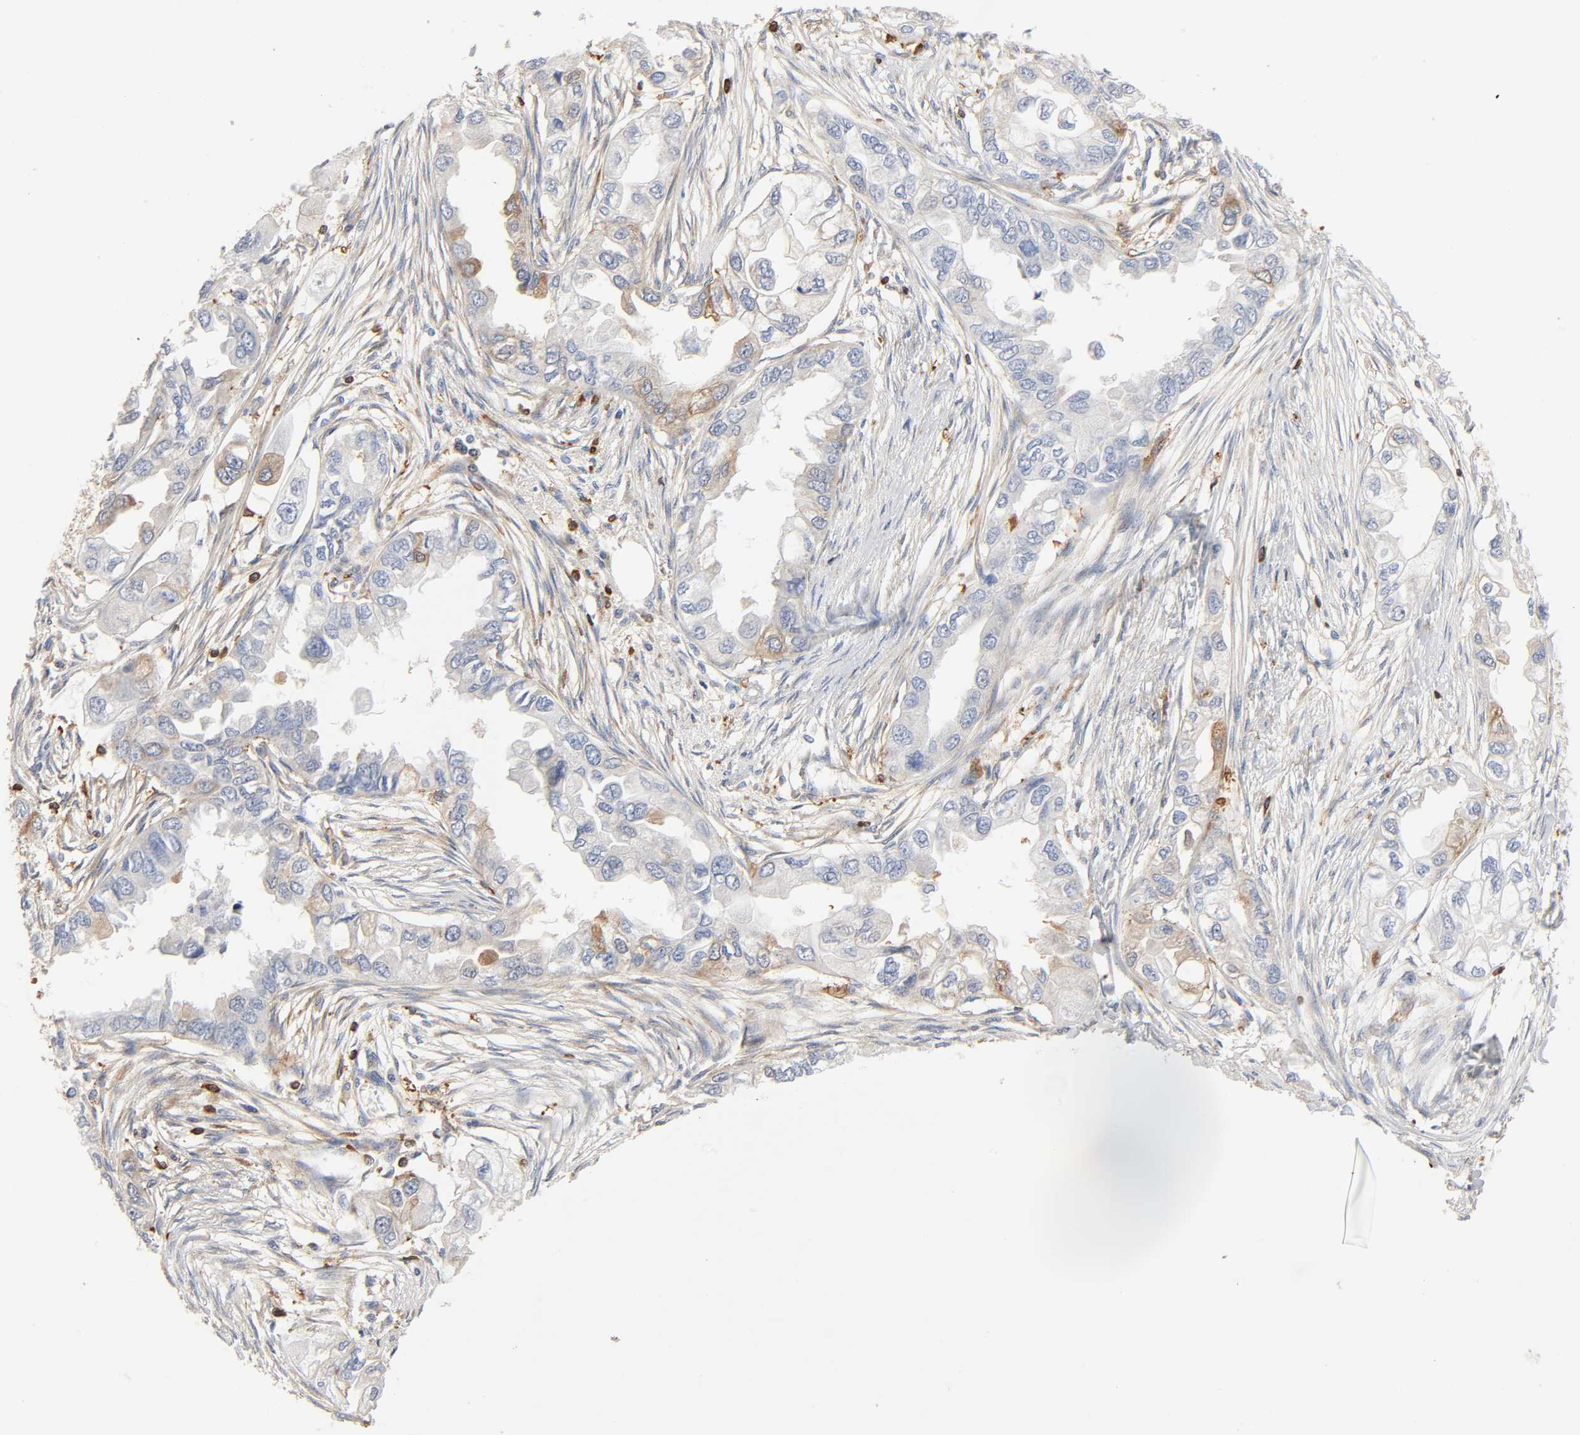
{"staining": {"intensity": "moderate", "quantity": "<25%", "location": "cytoplasmic/membranous"}, "tissue": "endometrial cancer", "cell_type": "Tumor cells", "image_type": "cancer", "snomed": [{"axis": "morphology", "description": "Adenocarcinoma, NOS"}, {"axis": "topography", "description": "Endometrium"}], "caption": "Endometrial cancer (adenocarcinoma) was stained to show a protein in brown. There is low levels of moderate cytoplasmic/membranous expression in about <25% of tumor cells.", "gene": "BIN1", "patient": {"sex": "female", "age": 67}}